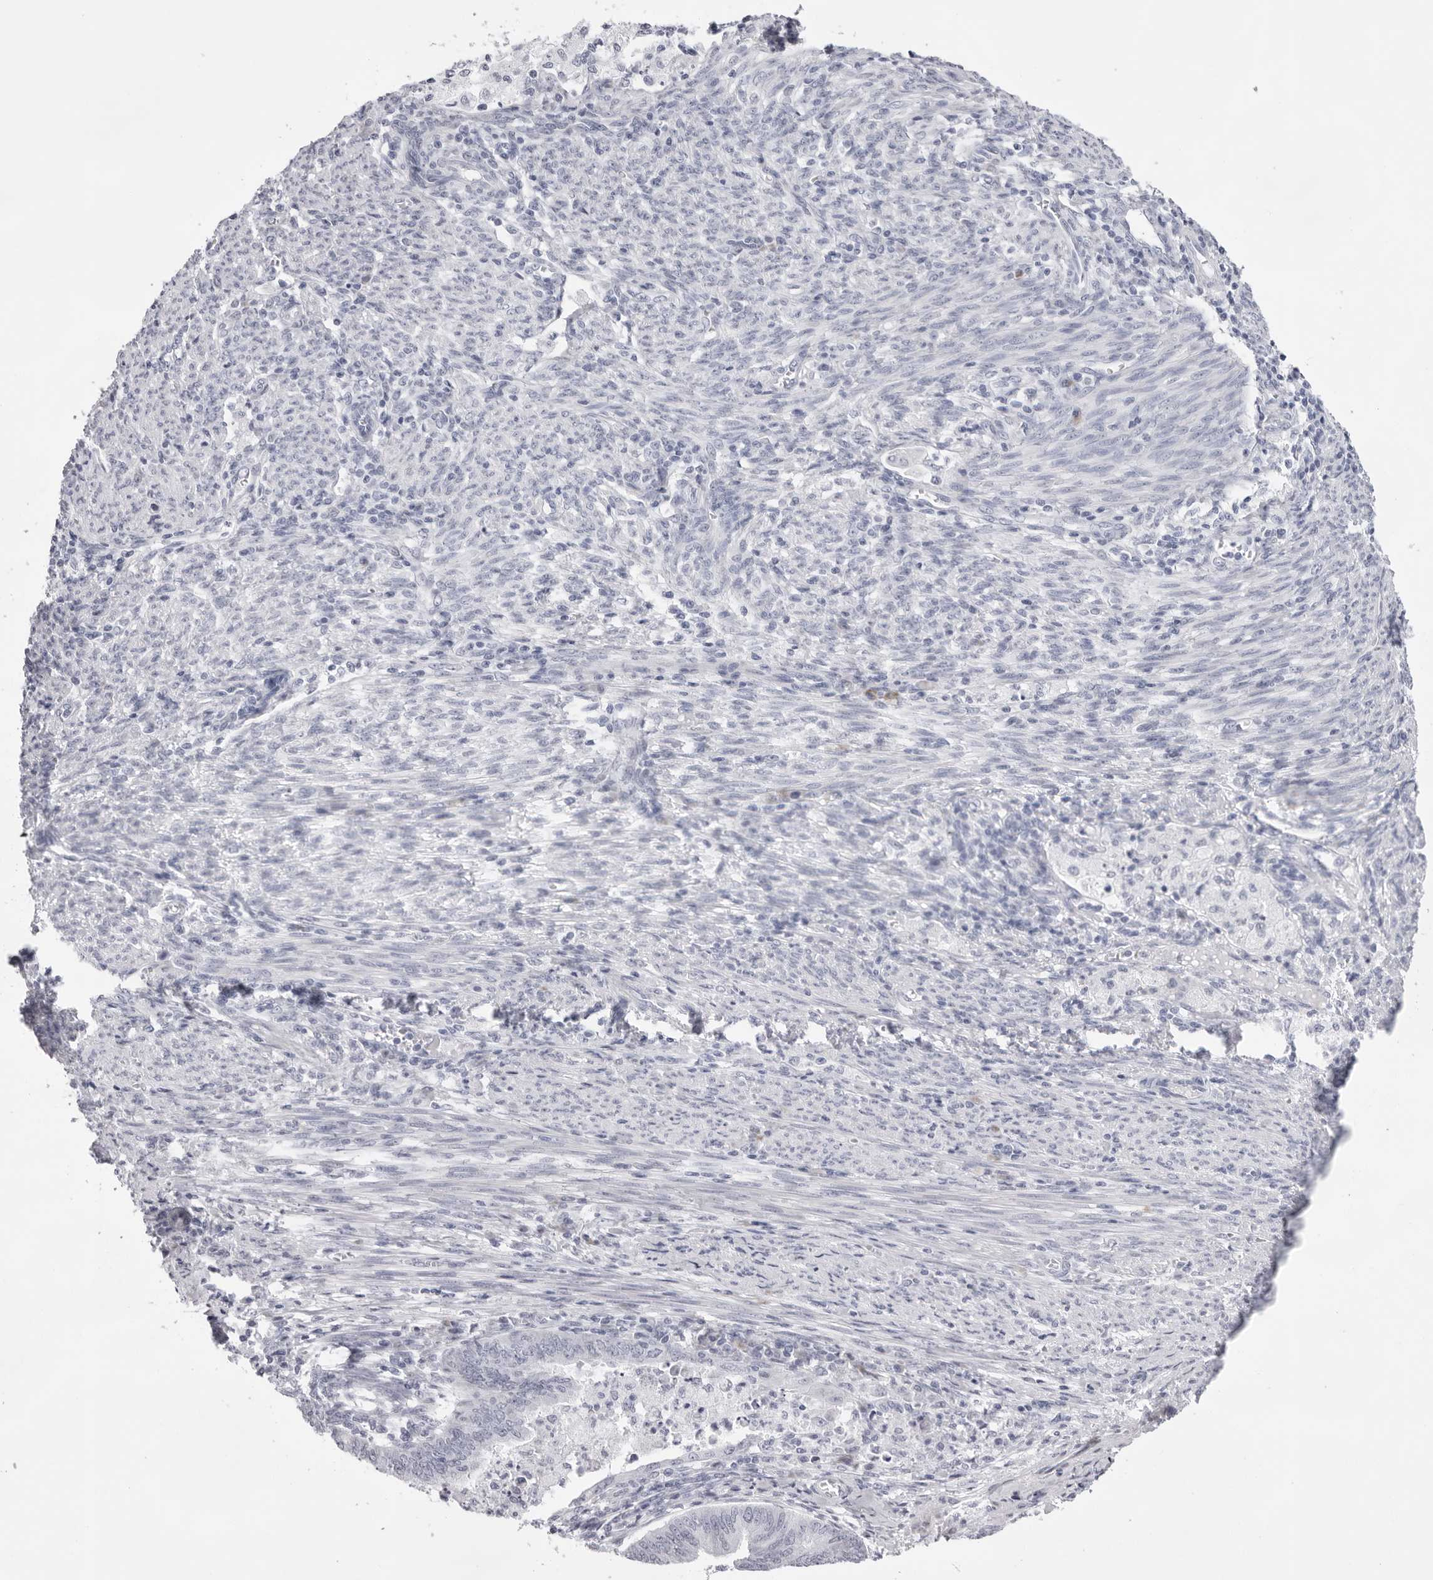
{"staining": {"intensity": "negative", "quantity": "none", "location": "none"}, "tissue": "endometrial cancer", "cell_type": "Tumor cells", "image_type": "cancer", "snomed": [{"axis": "morphology", "description": "Polyp, NOS"}, {"axis": "morphology", "description": "Adenocarcinoma, NOS"}, {"axis": "morphology", "description": "Adenoma, NOS"}, {"axis": "topography", "description": "Endometrium"}], "caption": "Tumor cells are negative for brown protein staining in endometrial polyp.", "gene": "SMIM2", "patient": {"sex": "female", "age": 79}}